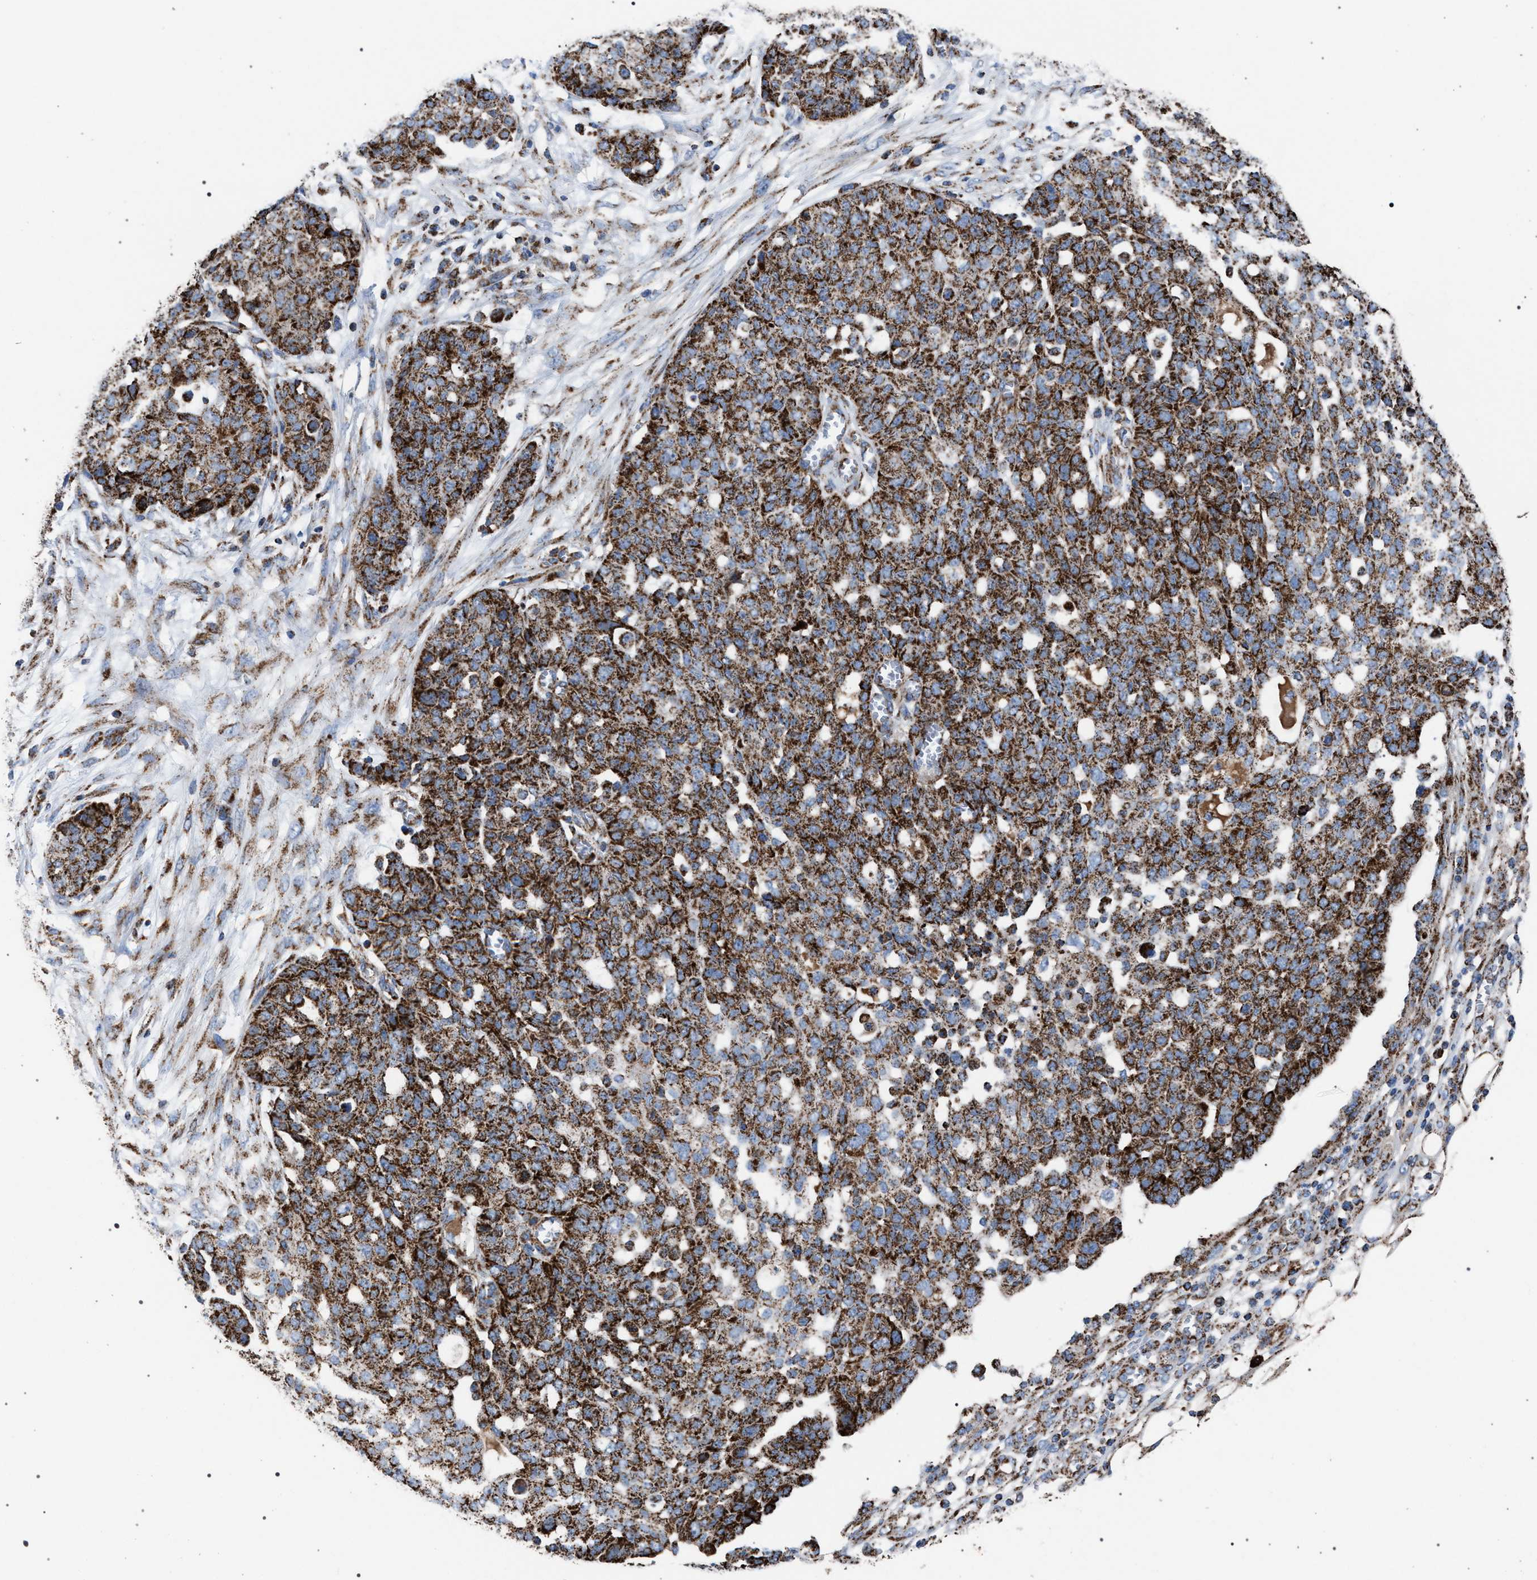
{"staining": {"intensity": "strong", "quantity": ">75%", "location": "cytoplasmic/membranous"}, "tissue": "ovarian cancer", "cell_type": "Tumor cells", "image_type": "cancer", "snomed": [{"axis": "morphology", "description": "Cystadenocarcinoma, serous, NOS"}, {"axis": "topography", "description": "Soft tissue"}, {"axis": "topography", "description": "Ovary"}], "caption": "The photomicrograph displays immunohistochemical staining of ovarian cancer. There is strong cytoplasmic/membranous staining is appreciated in approximately >75% of tumor cells. (IHC, brightfield microscopy, high magnification).", "gene": "VPS13A", "patient": {"sex": "female", "age": 57}}